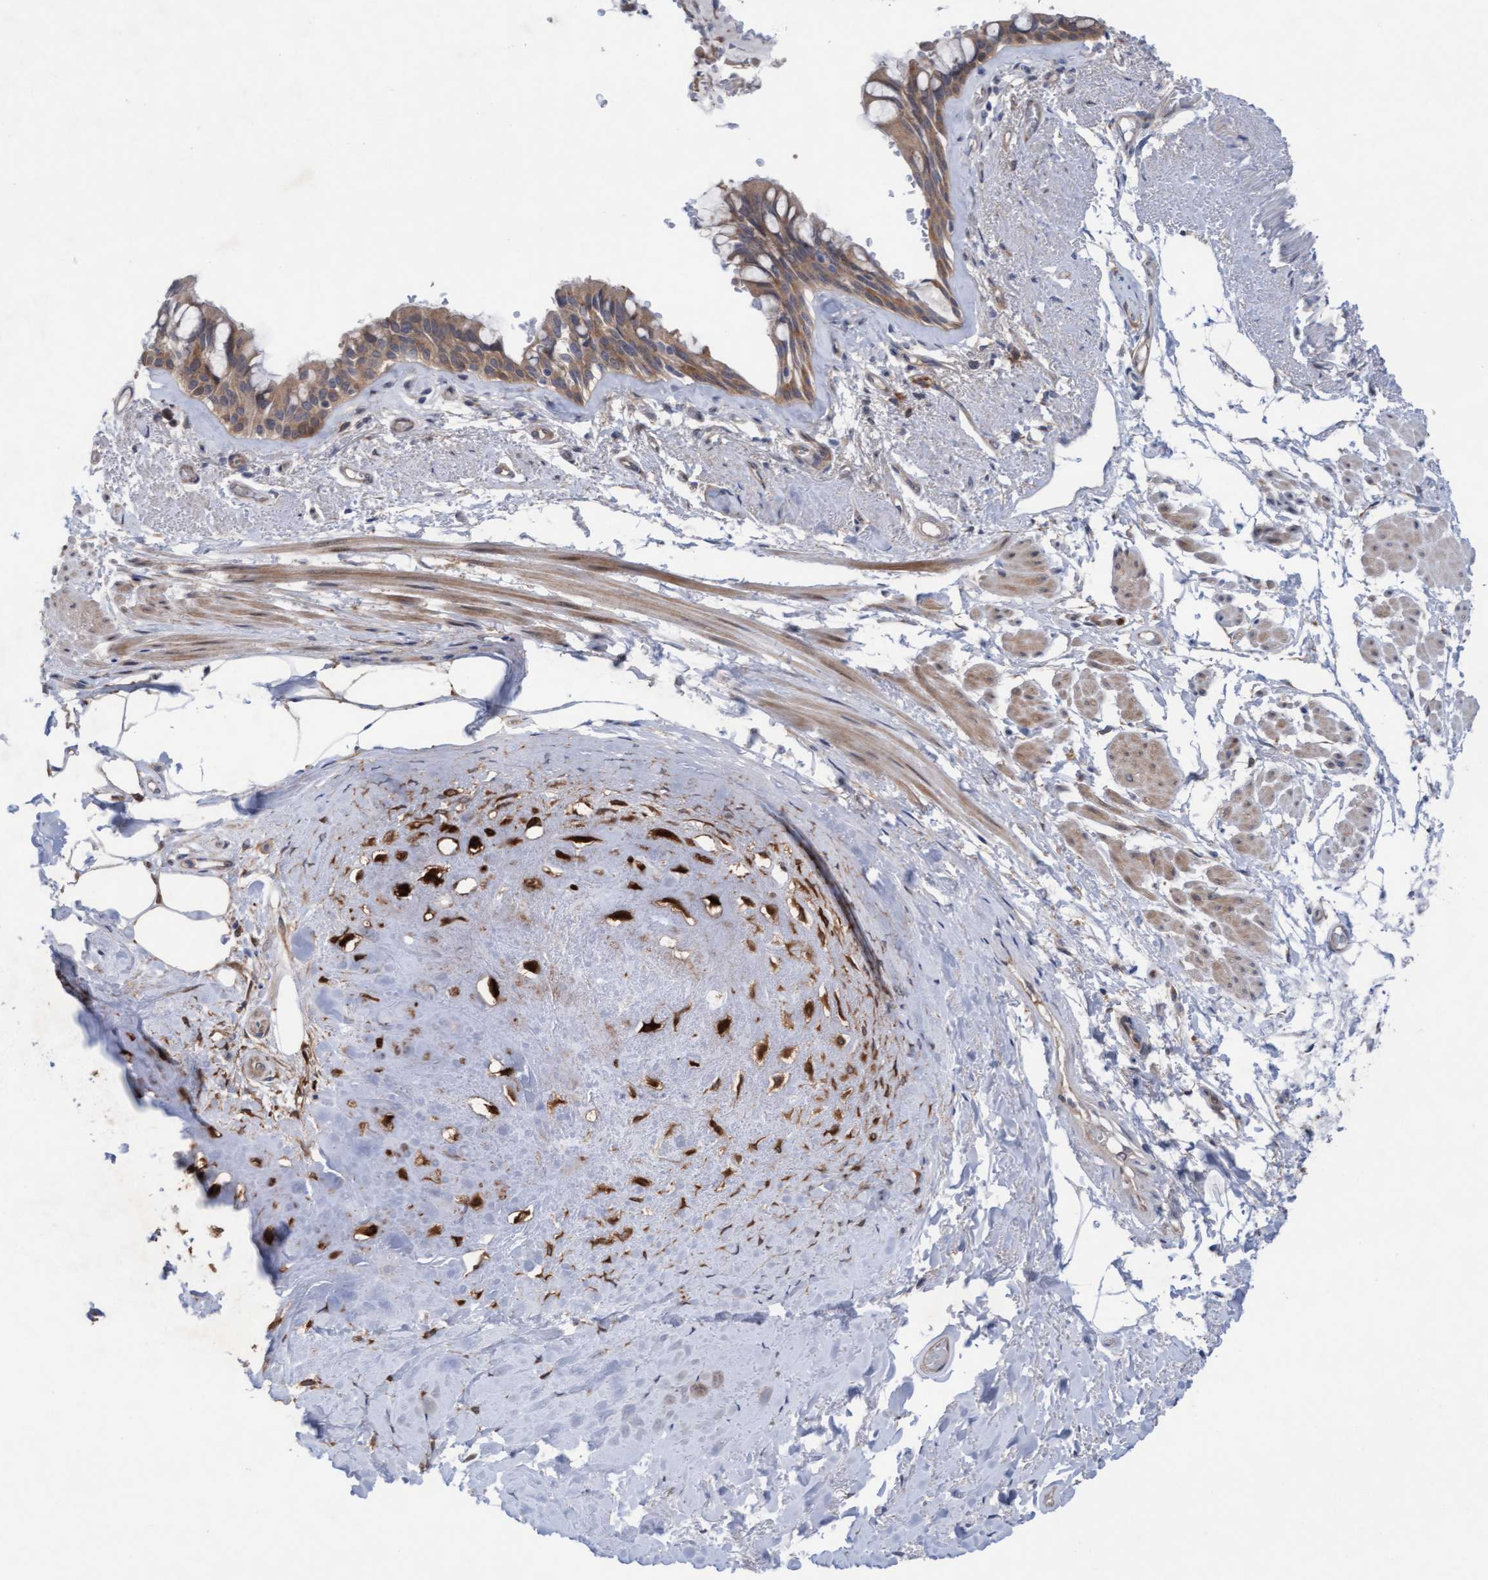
{"staining": {"intensity": "moderate", "quantity": ">75%", "location": "cytoplasmic/membranous"}, "tissue": "bronchus", "cell_type": "Respiratory epithelial cells", "image_type": "normal", "snomed": [{"axis": "morphology", "description": "Normal tissue, NOS"}, {"axis": "topography", "description": "Bronchus"}], "caption": "IHC staining of normal bronchus, which displays medium levels of moderate cytoplasmic/membranous staining in approximately >75% of respiratory epithelial cells indicating moderate cytoplasmic/membranous protein expression. The staining was performed using DAB (3,3'-diaminobenzidine) (brown) for protein detection and nuclei were counterstained in hematoxylin (blue).", "gene": "PLCD1", "patient": {"sex": "male", "age": 66}}